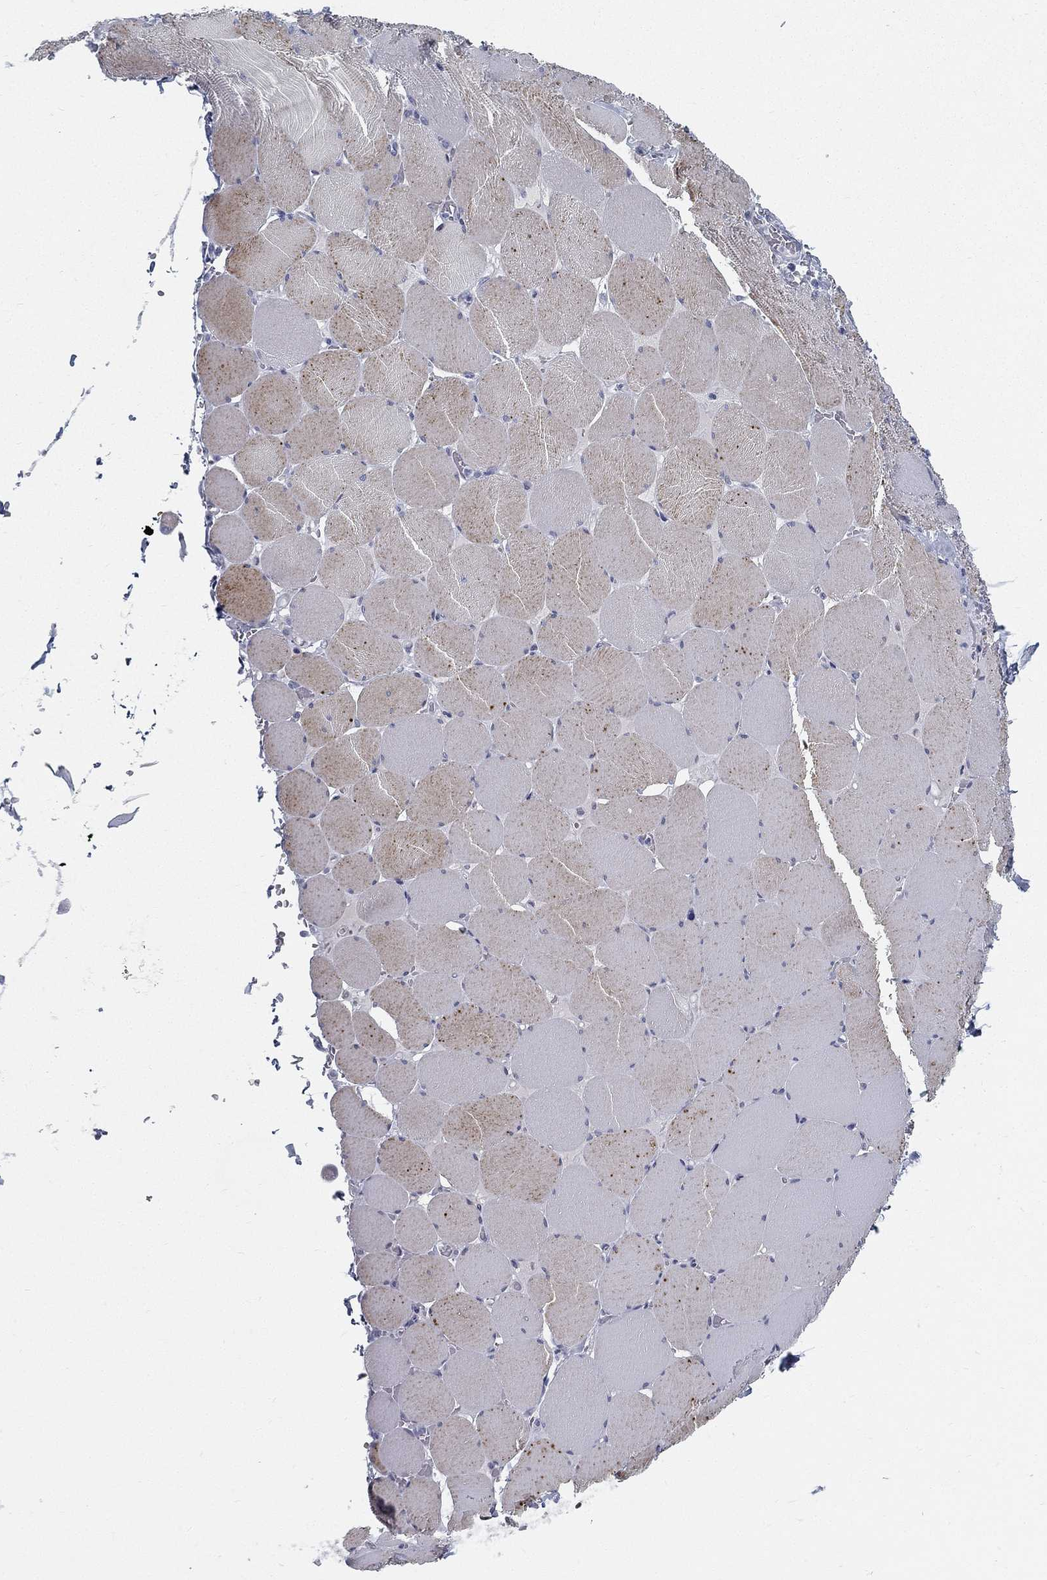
{"staining": {"intensity": "negative", "quantity": "none", "location": "none"}, "tissue": "skeletal muscle", "cell_type": "Myocytes", "image_type": "normal", "snomed": [{"axis": "morphology", "description": "Normal tissue, NOS"}, {"axis": "morphology", "description": "Malignant melanoma, Metastatic site"}, {"axis": "topography", "description": "Skeletal muscle"}], "caption": "Protein analysis of benign skeletal muscle shows no significant expression in myocytes.", "gene": "SPPL2C", "patient": {"sex": "male", "age": 50}}